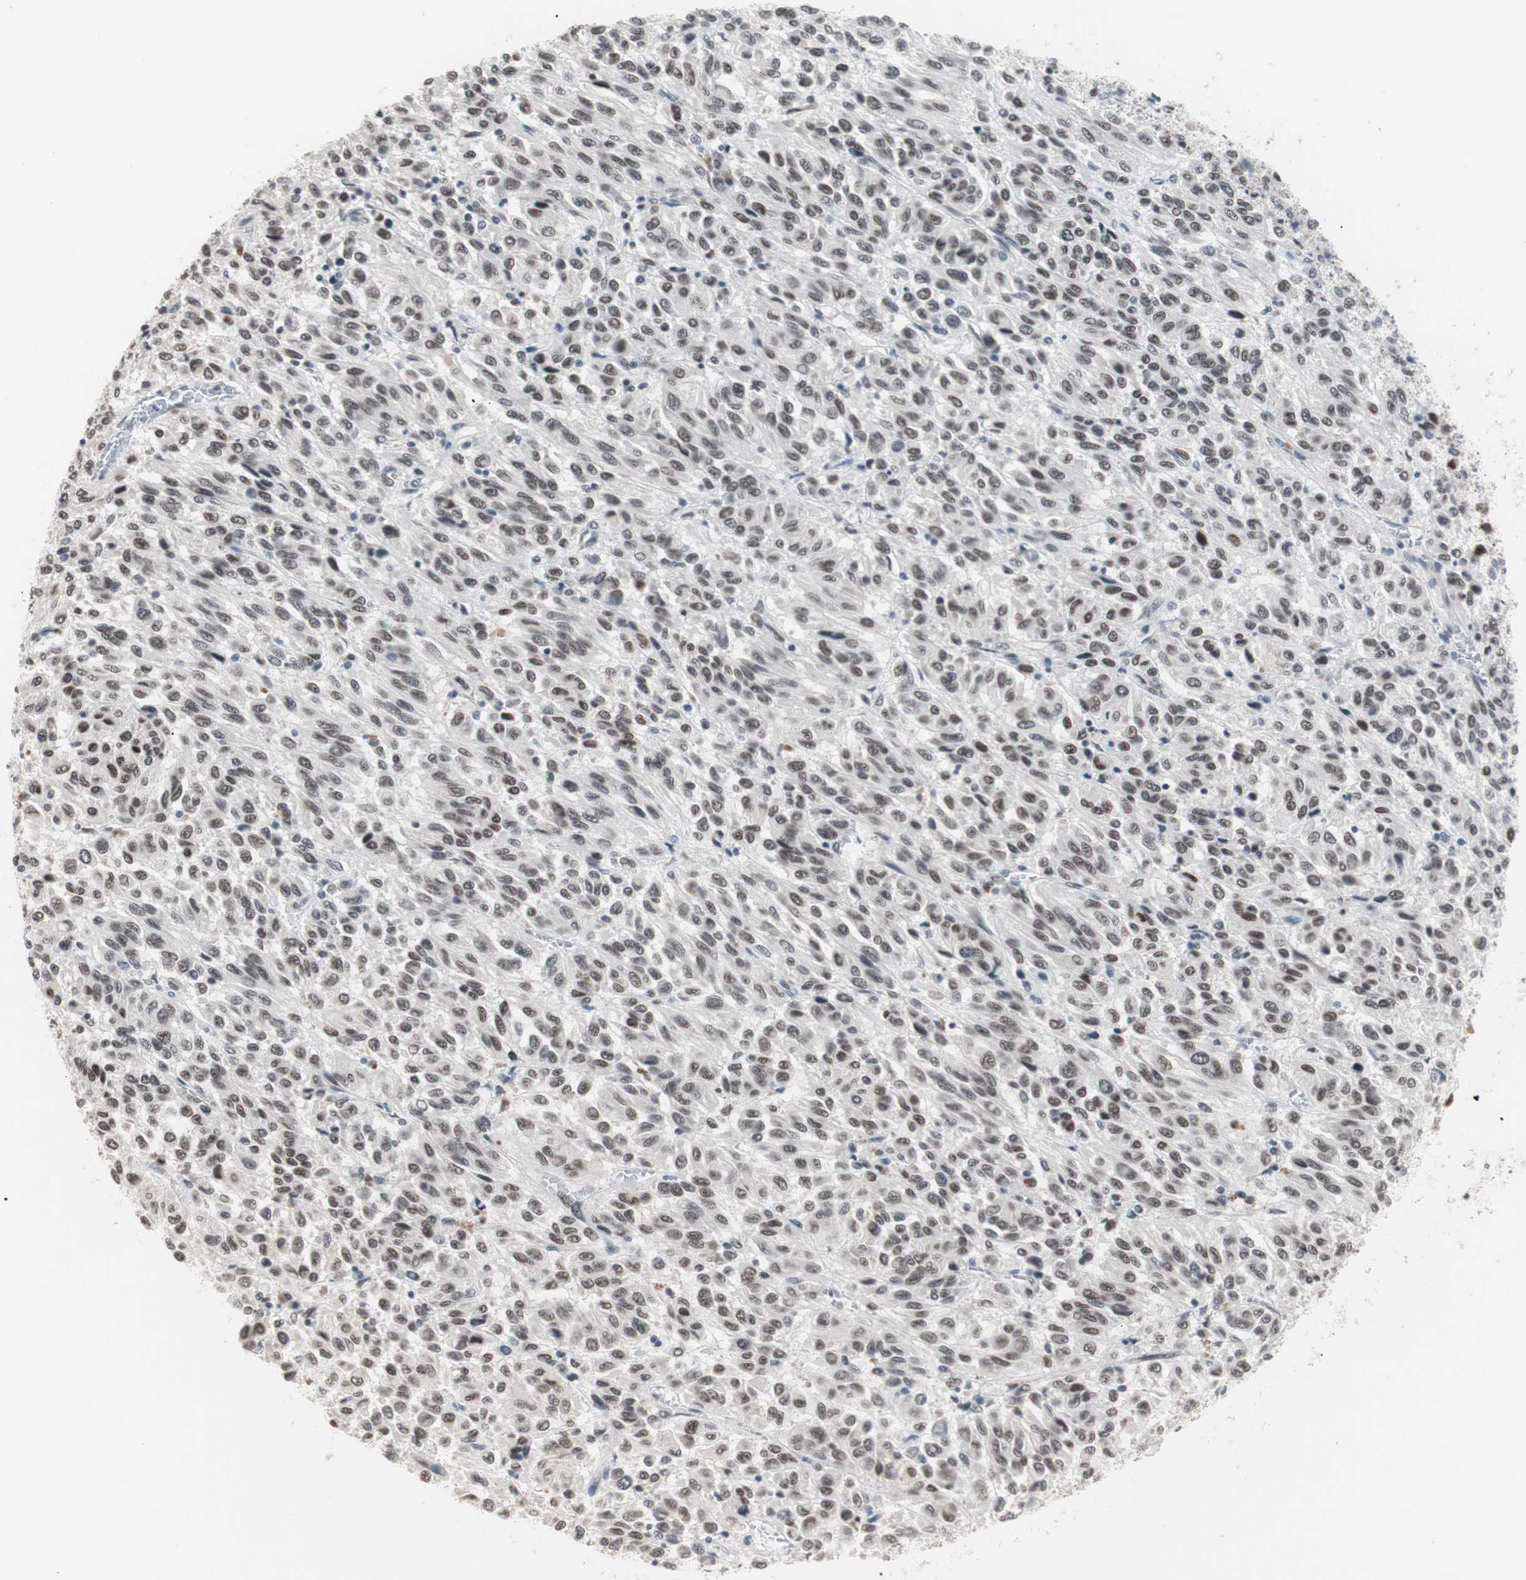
{"staining": {"intensity": "moderate", "quantity": ">75%", "location": "nuclear"}, "tissue": "melanoma", "cell_type": "Tumor cells", "image_type": "cancer", "snomed": [{"axis": "morphology", "description": "Malignant melanoma, Metastatic site"}, {"axis": "topography", "description": "Lung"}], "caption": "This is an image of immunohistochemistry (IHC) staining of melanoma, which shows moderate positivity in the nuclear of tumor cells.", "gene": "LIG3", "patient": {"sex": "male", "age": 64}}